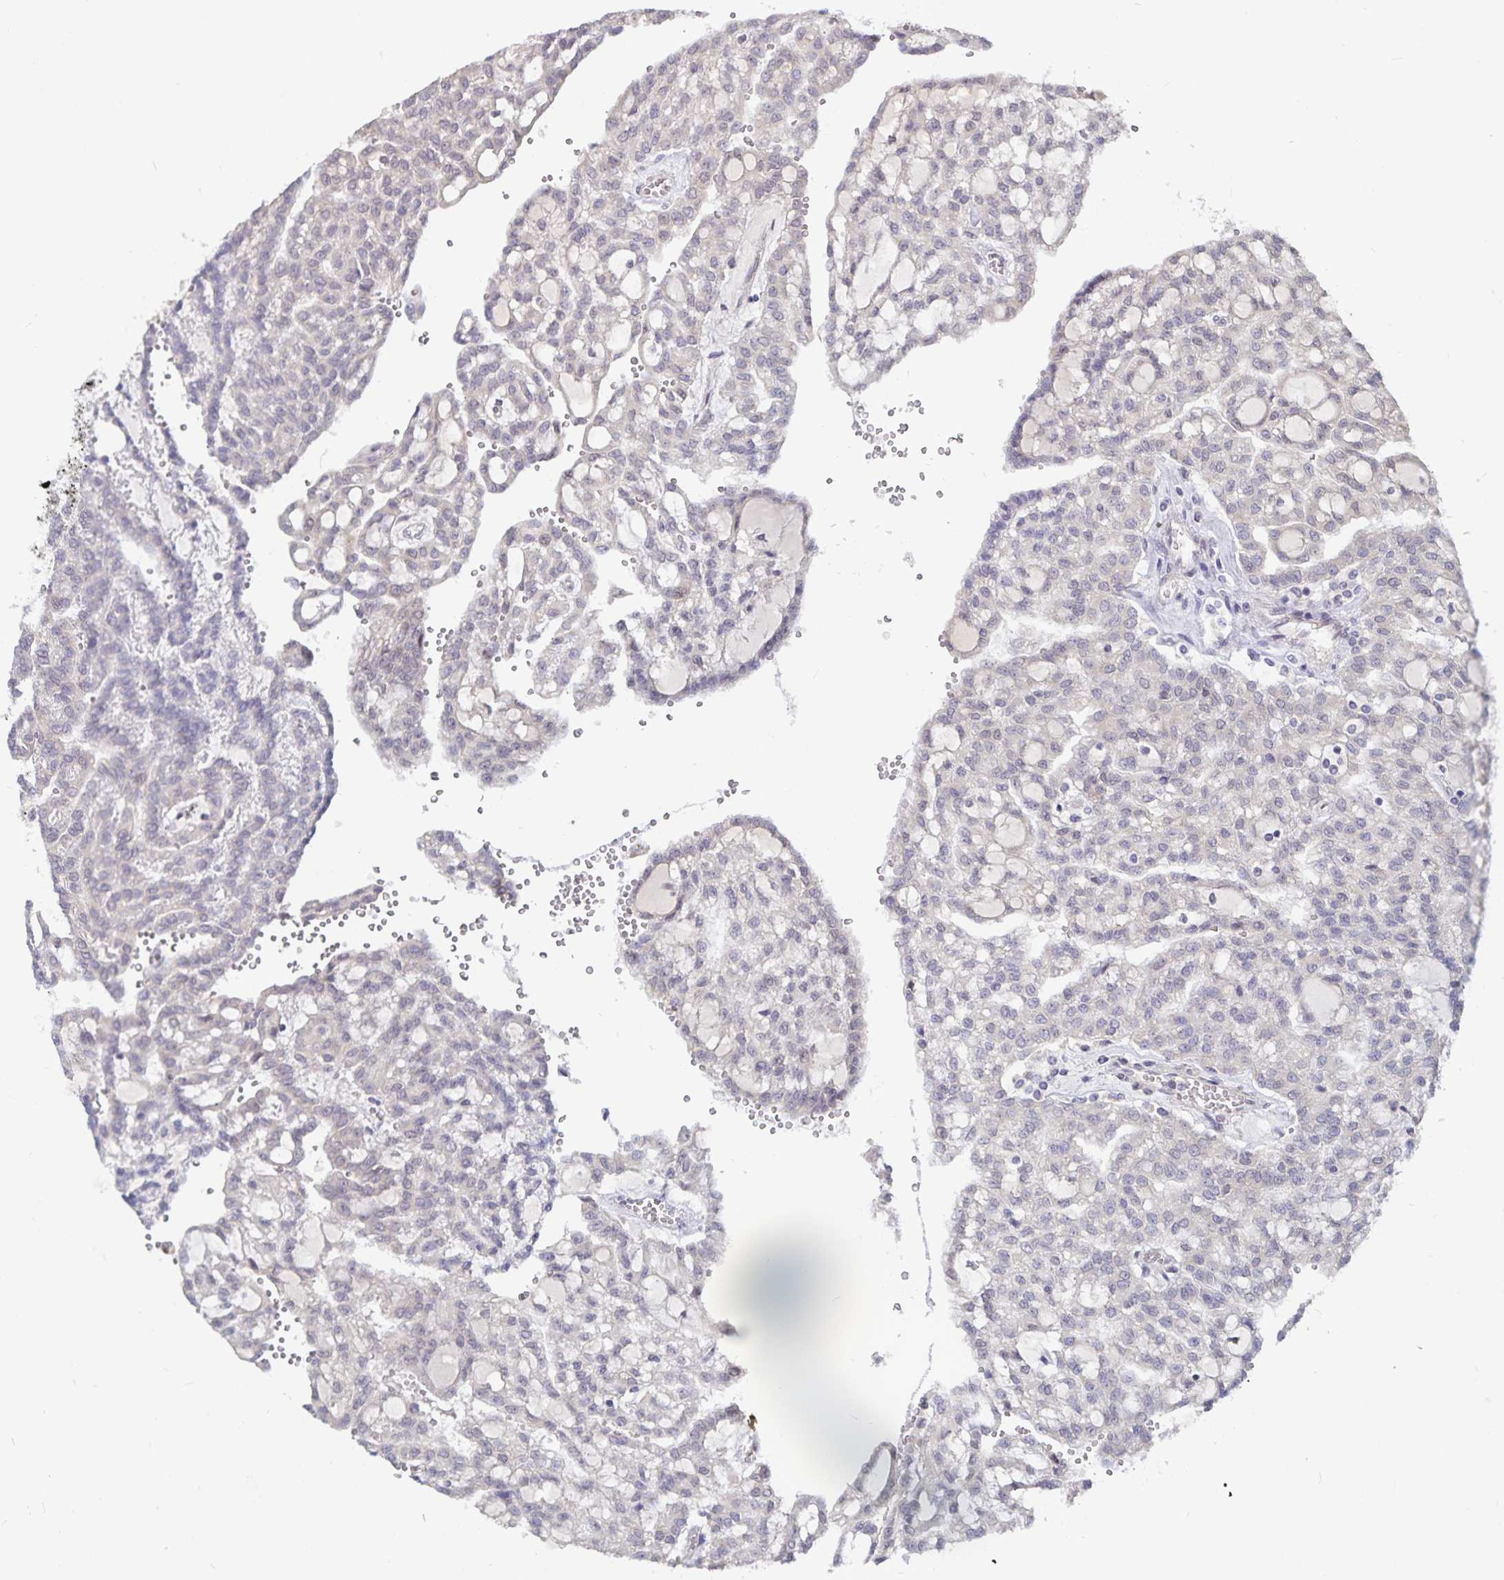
{"staining": {"intensity": "negative", "quantity": "none", "location": "none"}, "tissue": "renal cancer", "cell_type": "Tumor cells", "image_type": "cancer", "snomed": [{"axis": "morphology", "description": "Adenocarcinoma, NOS"}, {"axis": "topography", "description": "Kidney"}], "caption": "IHC image of human renal cancer stained for a protein (brown), which displays no expression in tumor cells. (DAB immunohistochemistry, high magnification).", "gene": "ATP2A2", "patient": {"sex": "male", "age": 63}}